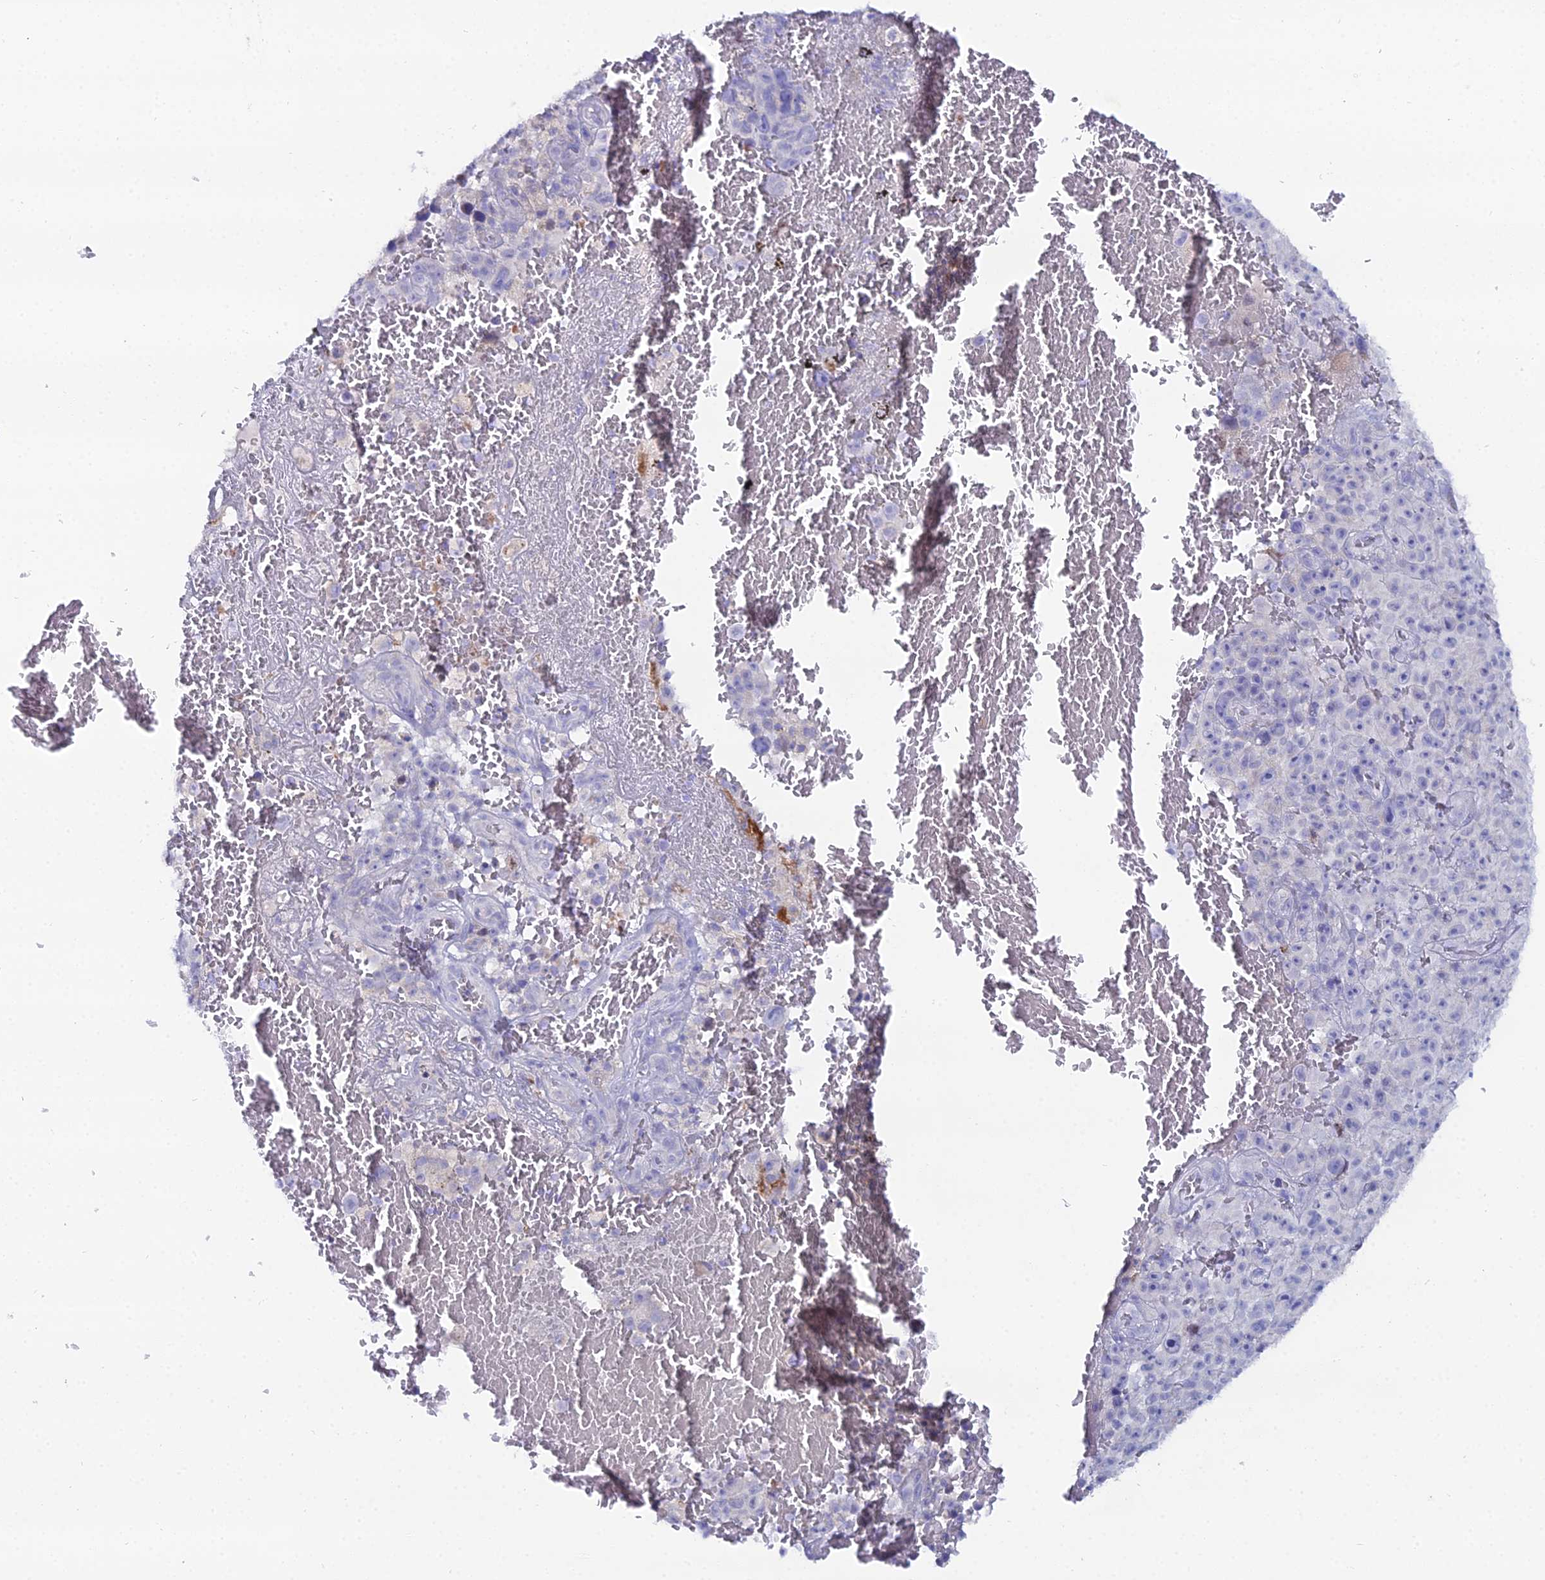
{"staining": {"intensity": "negative", "quantity": "none", "location": "none"}, "tissue": "melanoma", "cell_type": "Tumor cells", "image_type": "cancer", "snomed": [{"axis": "morphology", "description": "Malignant melanoma, NOS"}, {"axis": "topography", "description": "Skin"}], "caption": "Tumor cells are negative for brown protein staining in malignant melanoma. (Brightfield microscopy of DAB (3,3'-diaminobenzidine) IHC at high magnification).", "gene": "DHX34", "patient": {"sex": "female", "age": 82}}